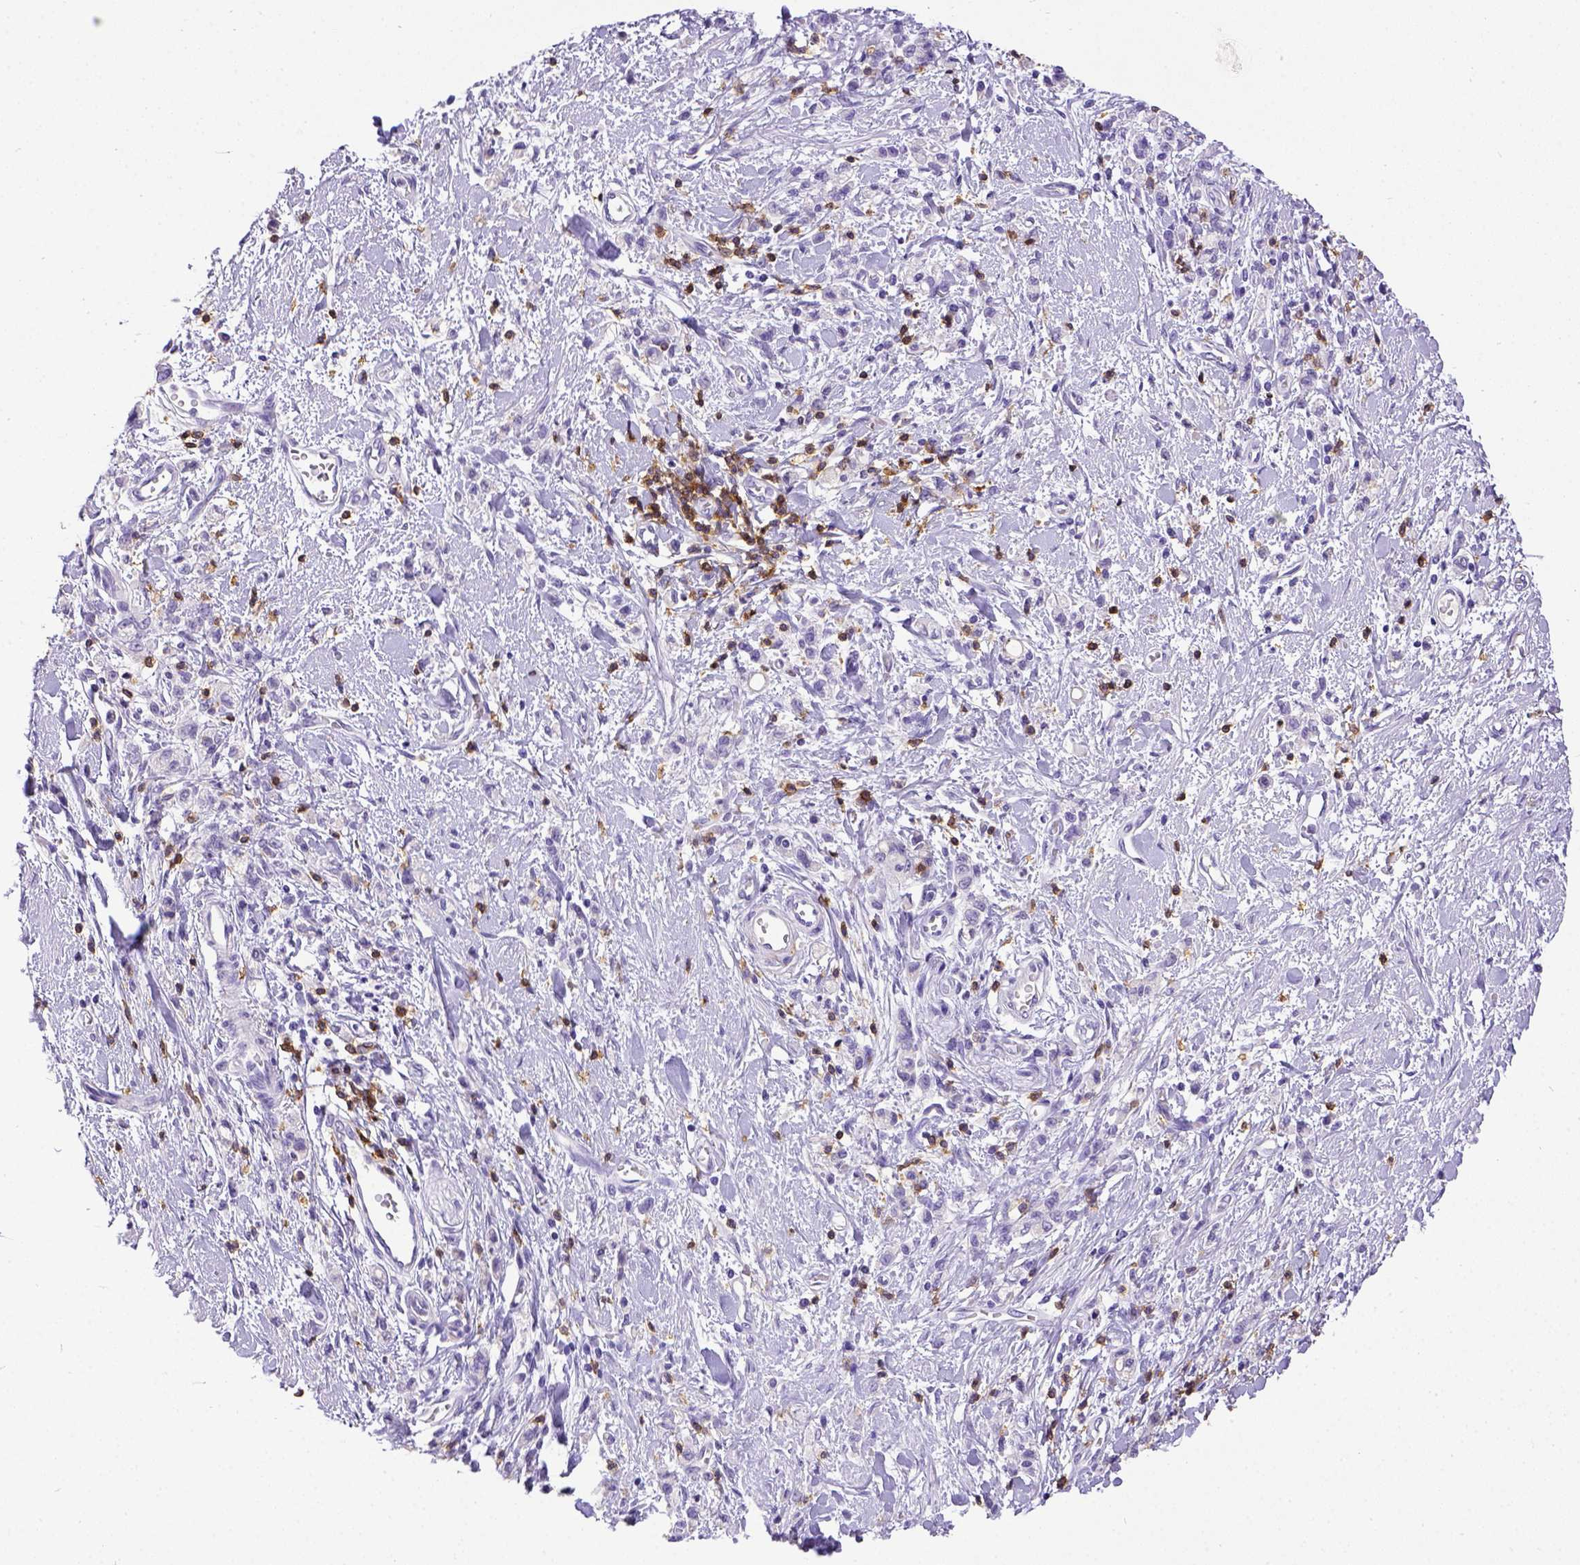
{"staining": {"intensity": "negative", "quantity": "none", "location": "none"}, "tissue": "stomach cancer", "cell_type": "Tumor cells", "image_type": "cancer", "snomed": [{"axis": "morphology", "description": "Adenocarcinoma, NOS"}, {"axis": "topography", "description": "Stomach"}], "caption": "Immunohistochemistry (IHC) histopathology image of human stomach adenocarcinoma stained for a protein (brown), which exhibits no staining in tumor cells.", "gene": "CD3E", "patient": {"sex": "male", "age": 77}}